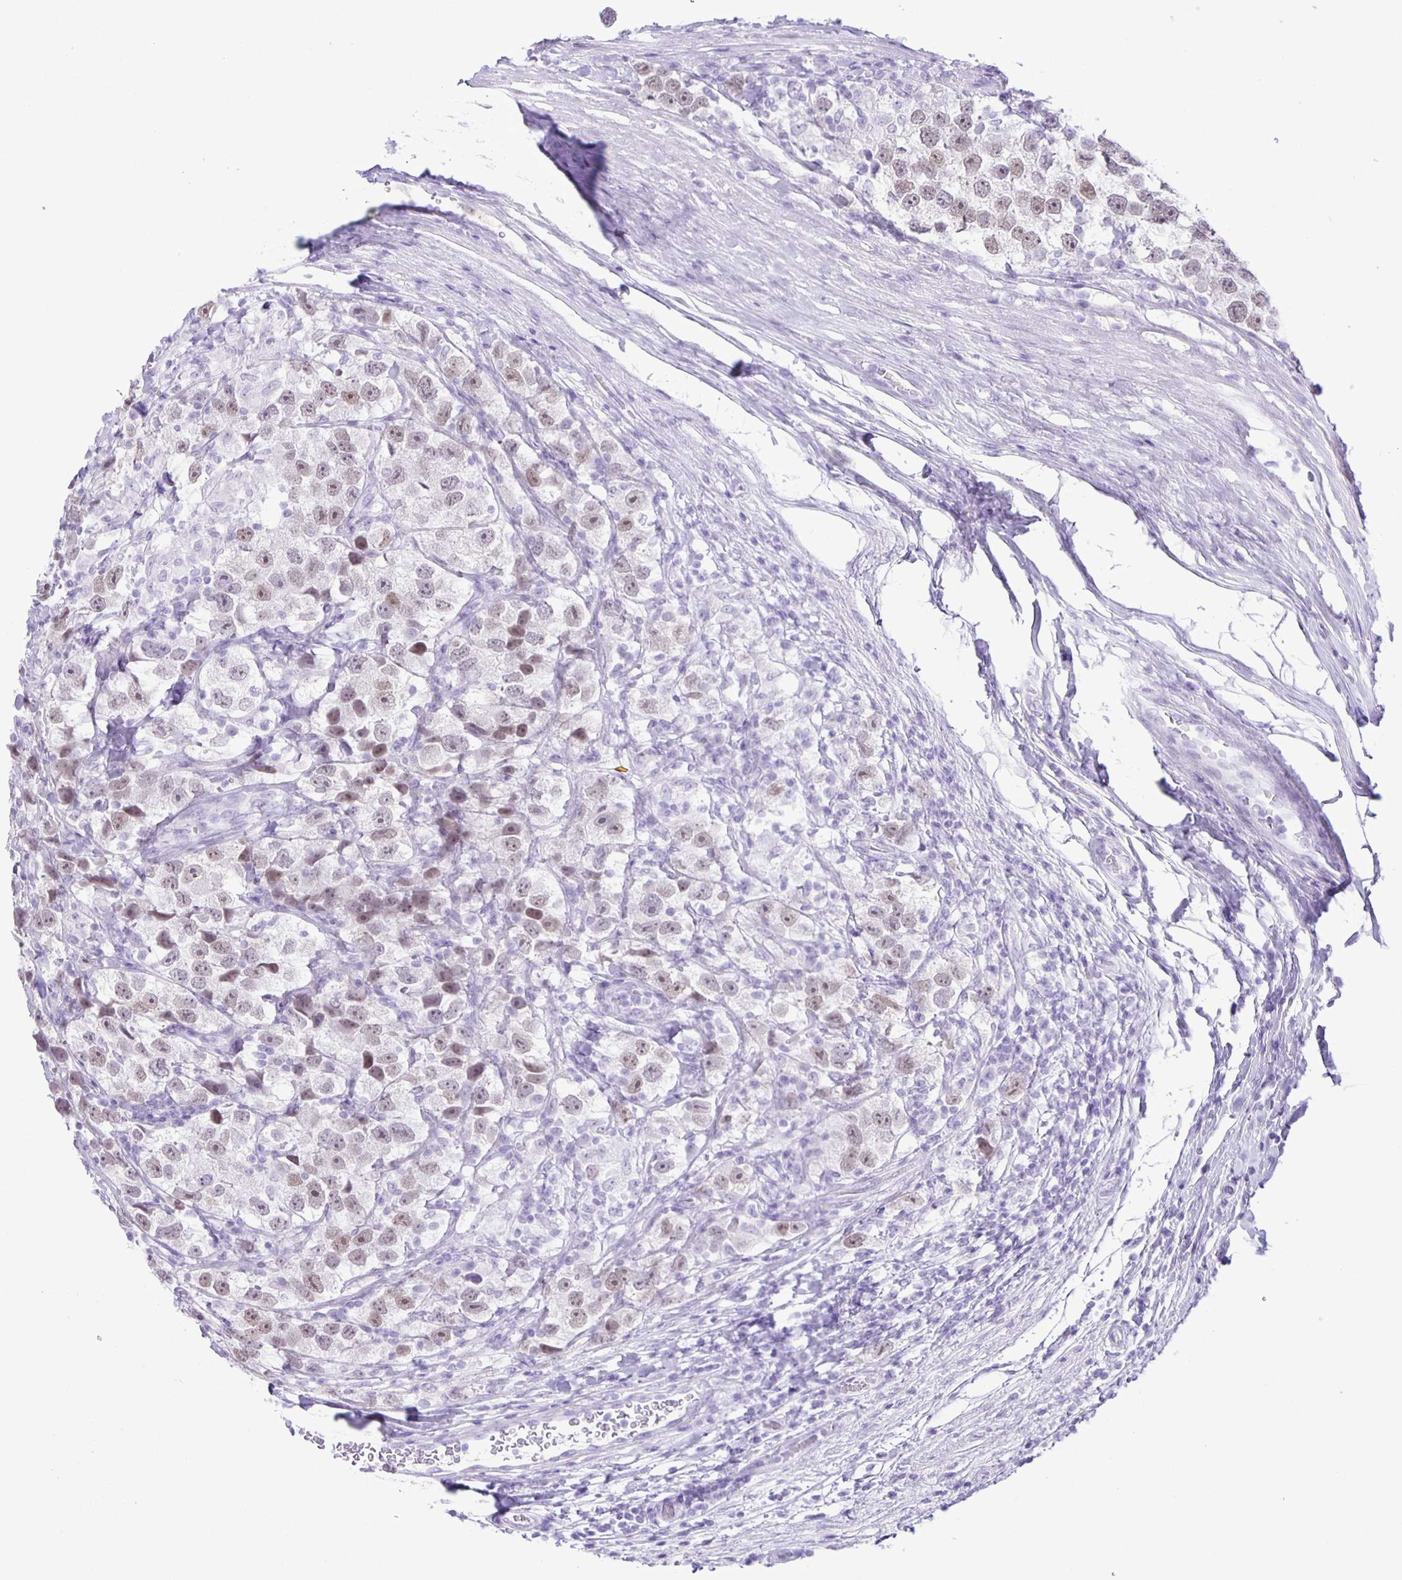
{"staining": {"intensity": "weak", "quantity": ">75%", "location": "nuclear"}, "tissue": "testis cancer", "cell_type": "Tumor cells", "image_type": "cancer", "snomed": [{"axis": "morphology", "description": "Seminoma, NOS"}, {"axis": "topography", "description": "Testis"}], "caption": "The micrograph exhibits staining of testis cancer (seminoma), revealing weak nuclear protein staining (brown color) within tumor cells.", "gene": "EZHIP", "patient": {"sex": "male", "age": 26}}